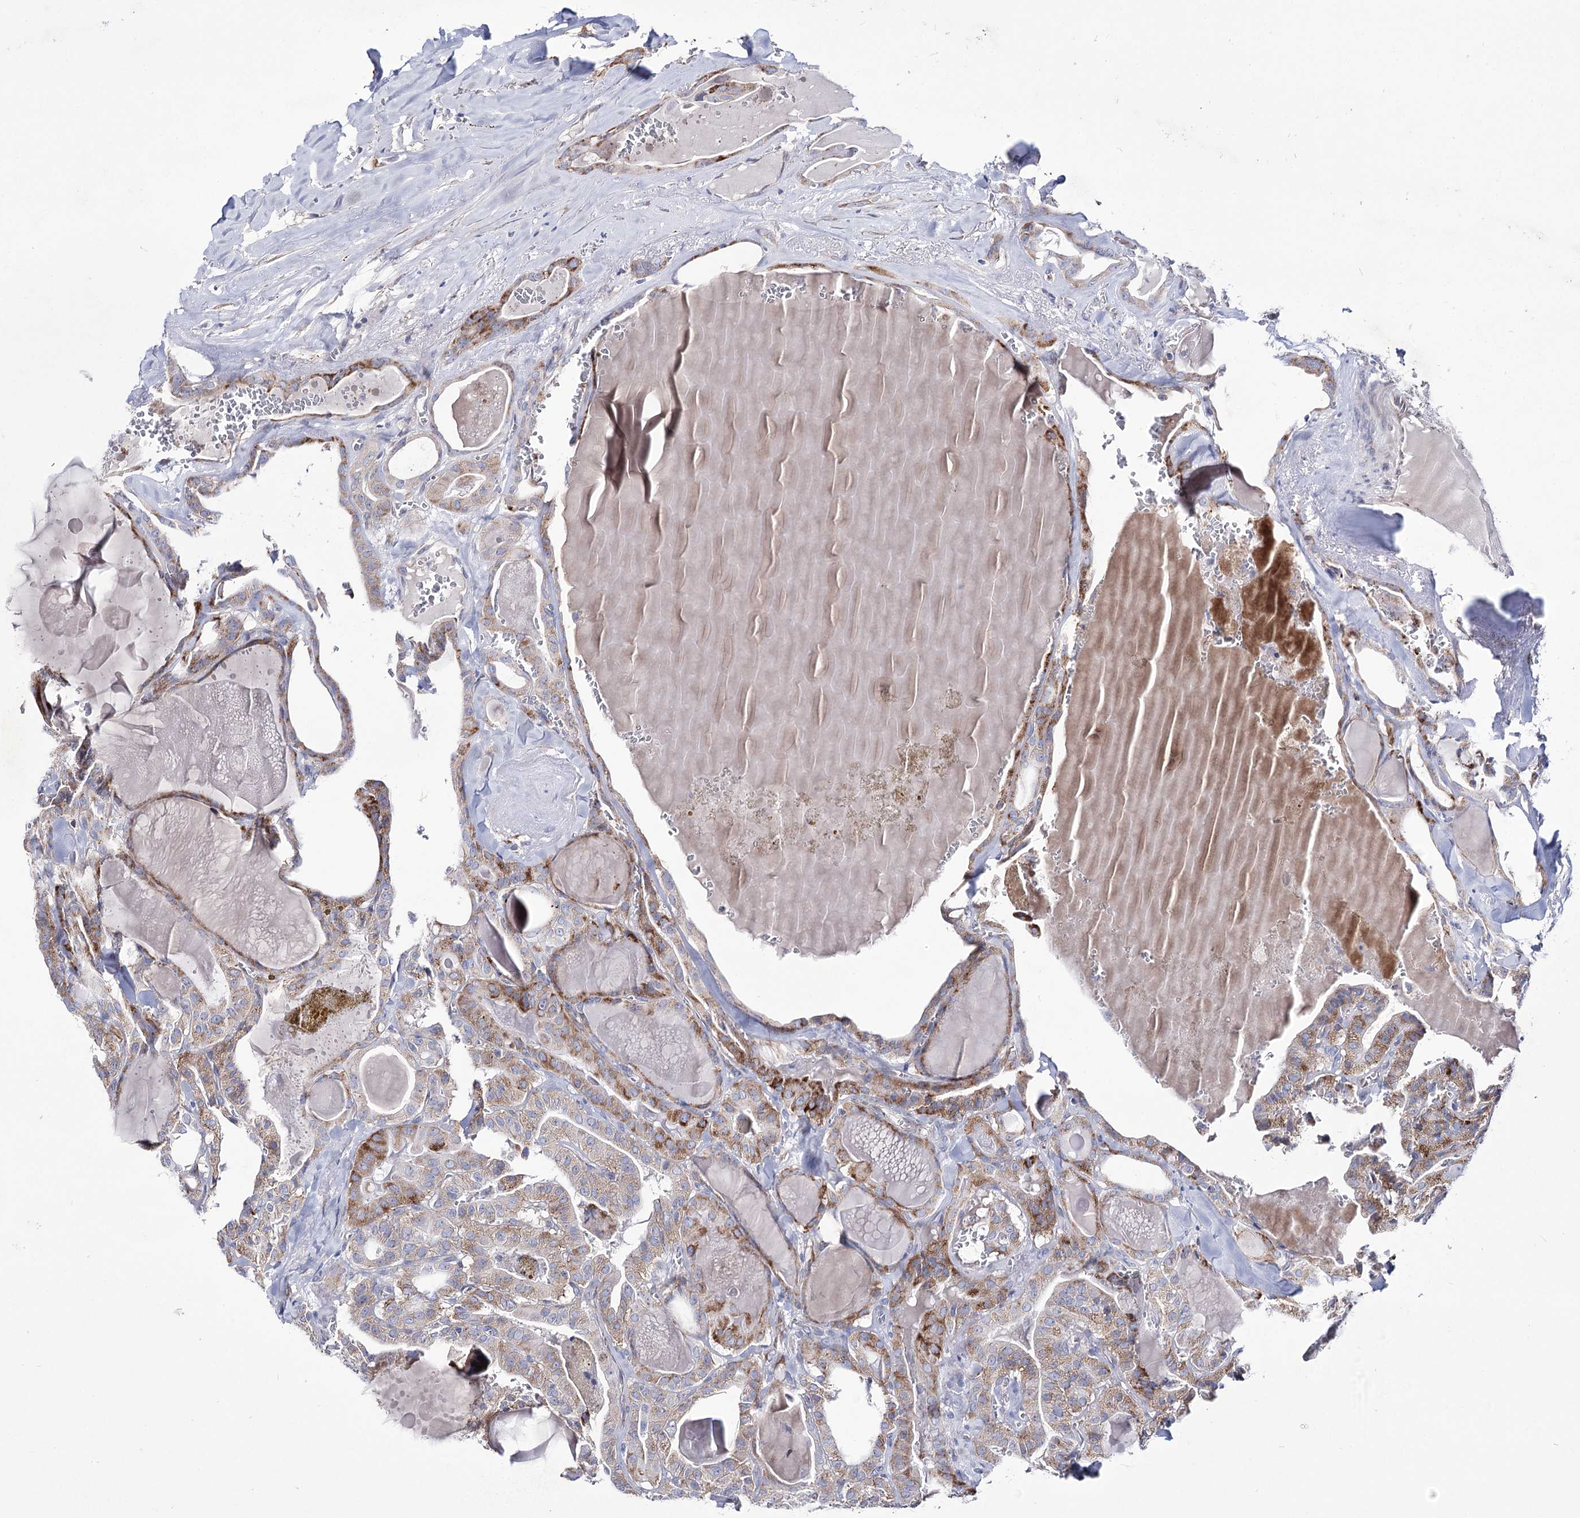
{"staining": {"intensity": "moderate", "quantity": "25%-75%", "location": "cytoplasmic/membranous"}, "tissue": "thyroid cancer", "cell_type": "Tumor cells", "image_type": "cancer", "snomed": [{"axis": "morphology", "description": "Papillary adenocarcinoma, NOS"}, {"axis": "topography", "description": "Thyroid gland"}], "caption": "Immunohistochemistry photomicrograph of human thyroid cancer (papillary adenocarcinoma) stained for a protein (brown), which shows medium levels of moderate cytoplasmic/membranous staining in approximately 25%-75% of tumor cells.", "gene": "OSBPL5", "patient": {"sex": "male", "age": 52}}